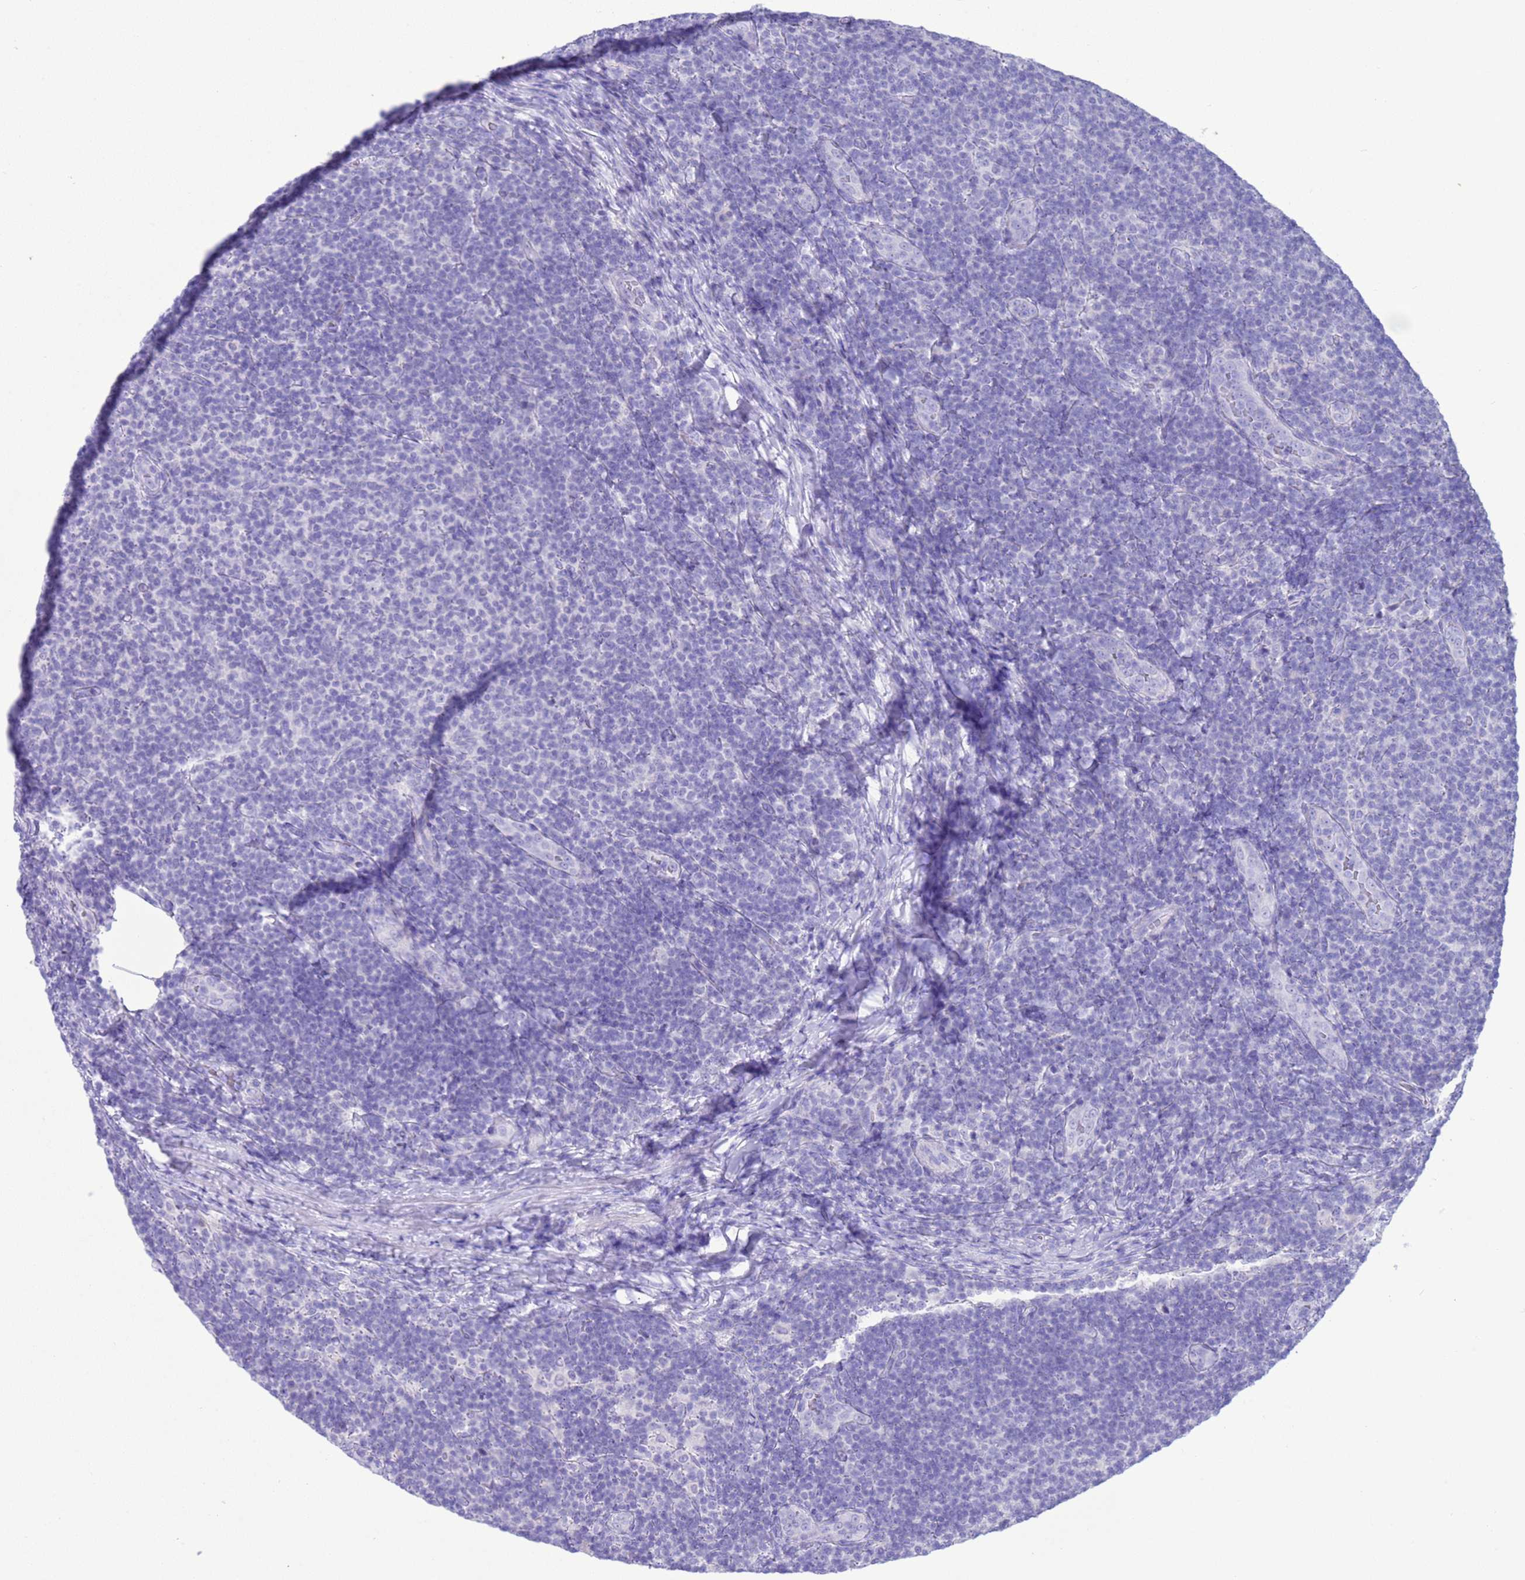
{"staining": {"intensity": "negative", "quantity": "none", "location": "none"}, "tissue": "lymphoma", "cell_type": "Tumor cells", "image_type": "cancer", "snomed": [{"axis": "morphology", "description": "Malignant lymphoma, non-Hodgkin's type, Low grade"}, {"axis": "topography", "description": "Lymph node"}], "caption": "Tumor cells show no significant protein positivity in malignant lymphoma, non-Hodgkin's type (low-grade).", "gene": "GSTM1", "patient": {"sex": "male", "age": 66}}